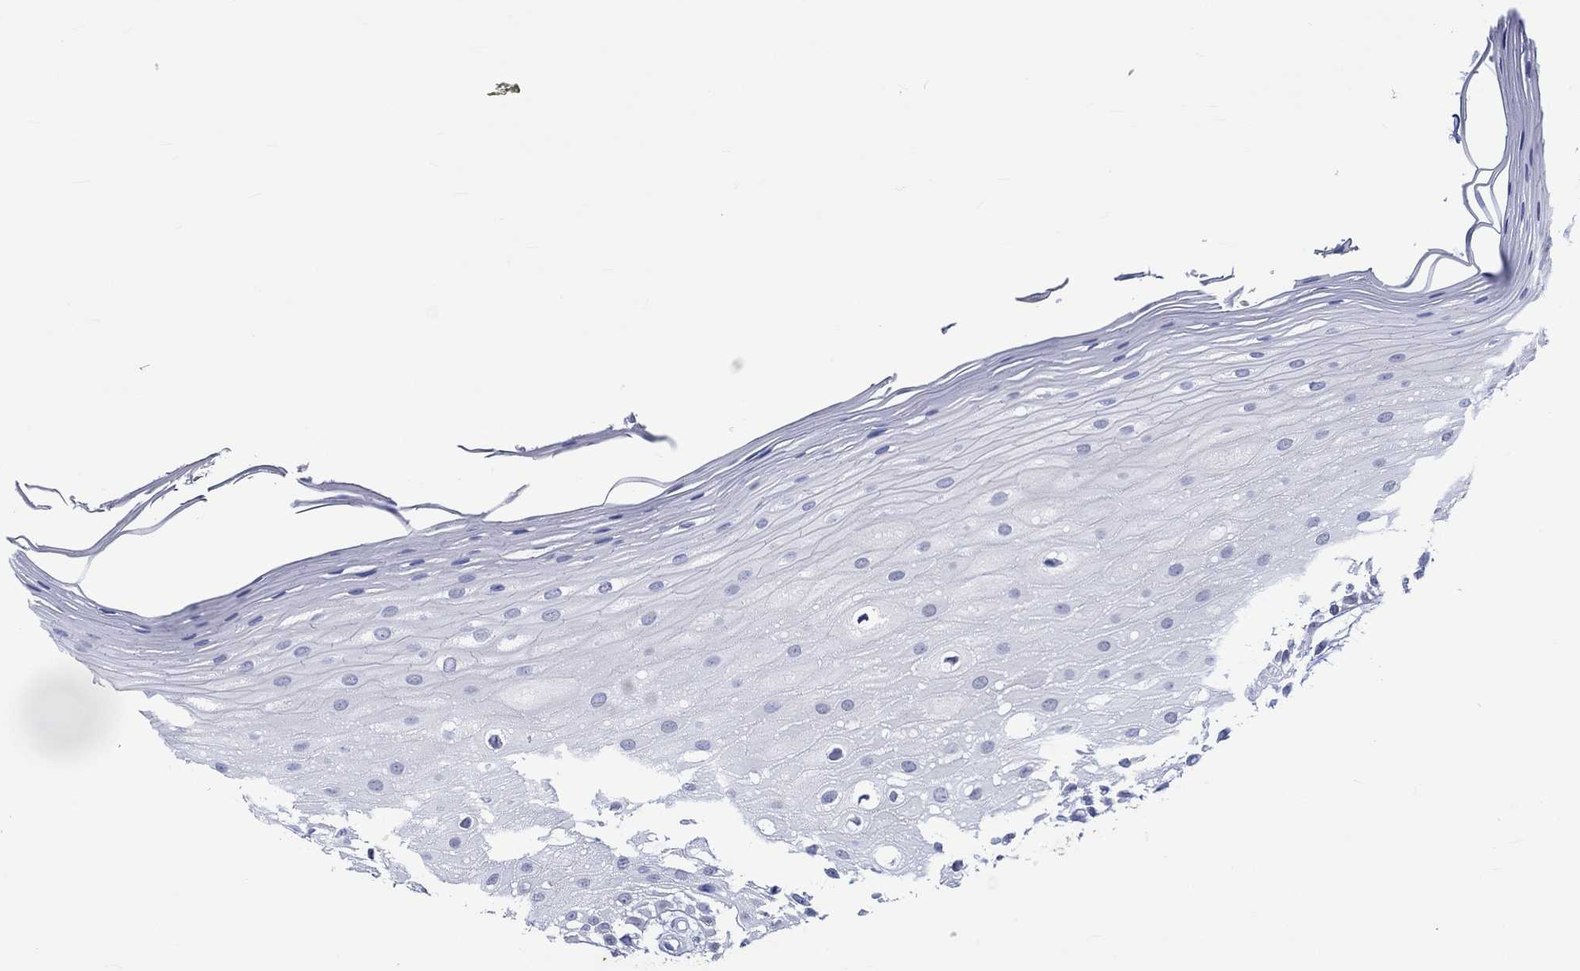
{"staining": {"intensity": "negative", "quantity": "none", "location": "none"}, "tissue": "oral mucosa", "cell_type": "Squamous epithelial cells", "image_type": "normal", "snomed": [{"axis": "morphology", "description": "Normal tissue, NOS"}, {"axis": "morphology", "description": "Squamous cell carcinoma, NOS"}, {"axis": "topography", "description": "Oral tissue"}, {"axis": "topography", "description": "Head-Neck"}], "caption": "Immunohistochemistry of unremarkable oral mucosa demonstrates no positivity in squamous epithelial cells.", "gene": "KLHL35", "patient": {"sex": "female", "age": 75}}